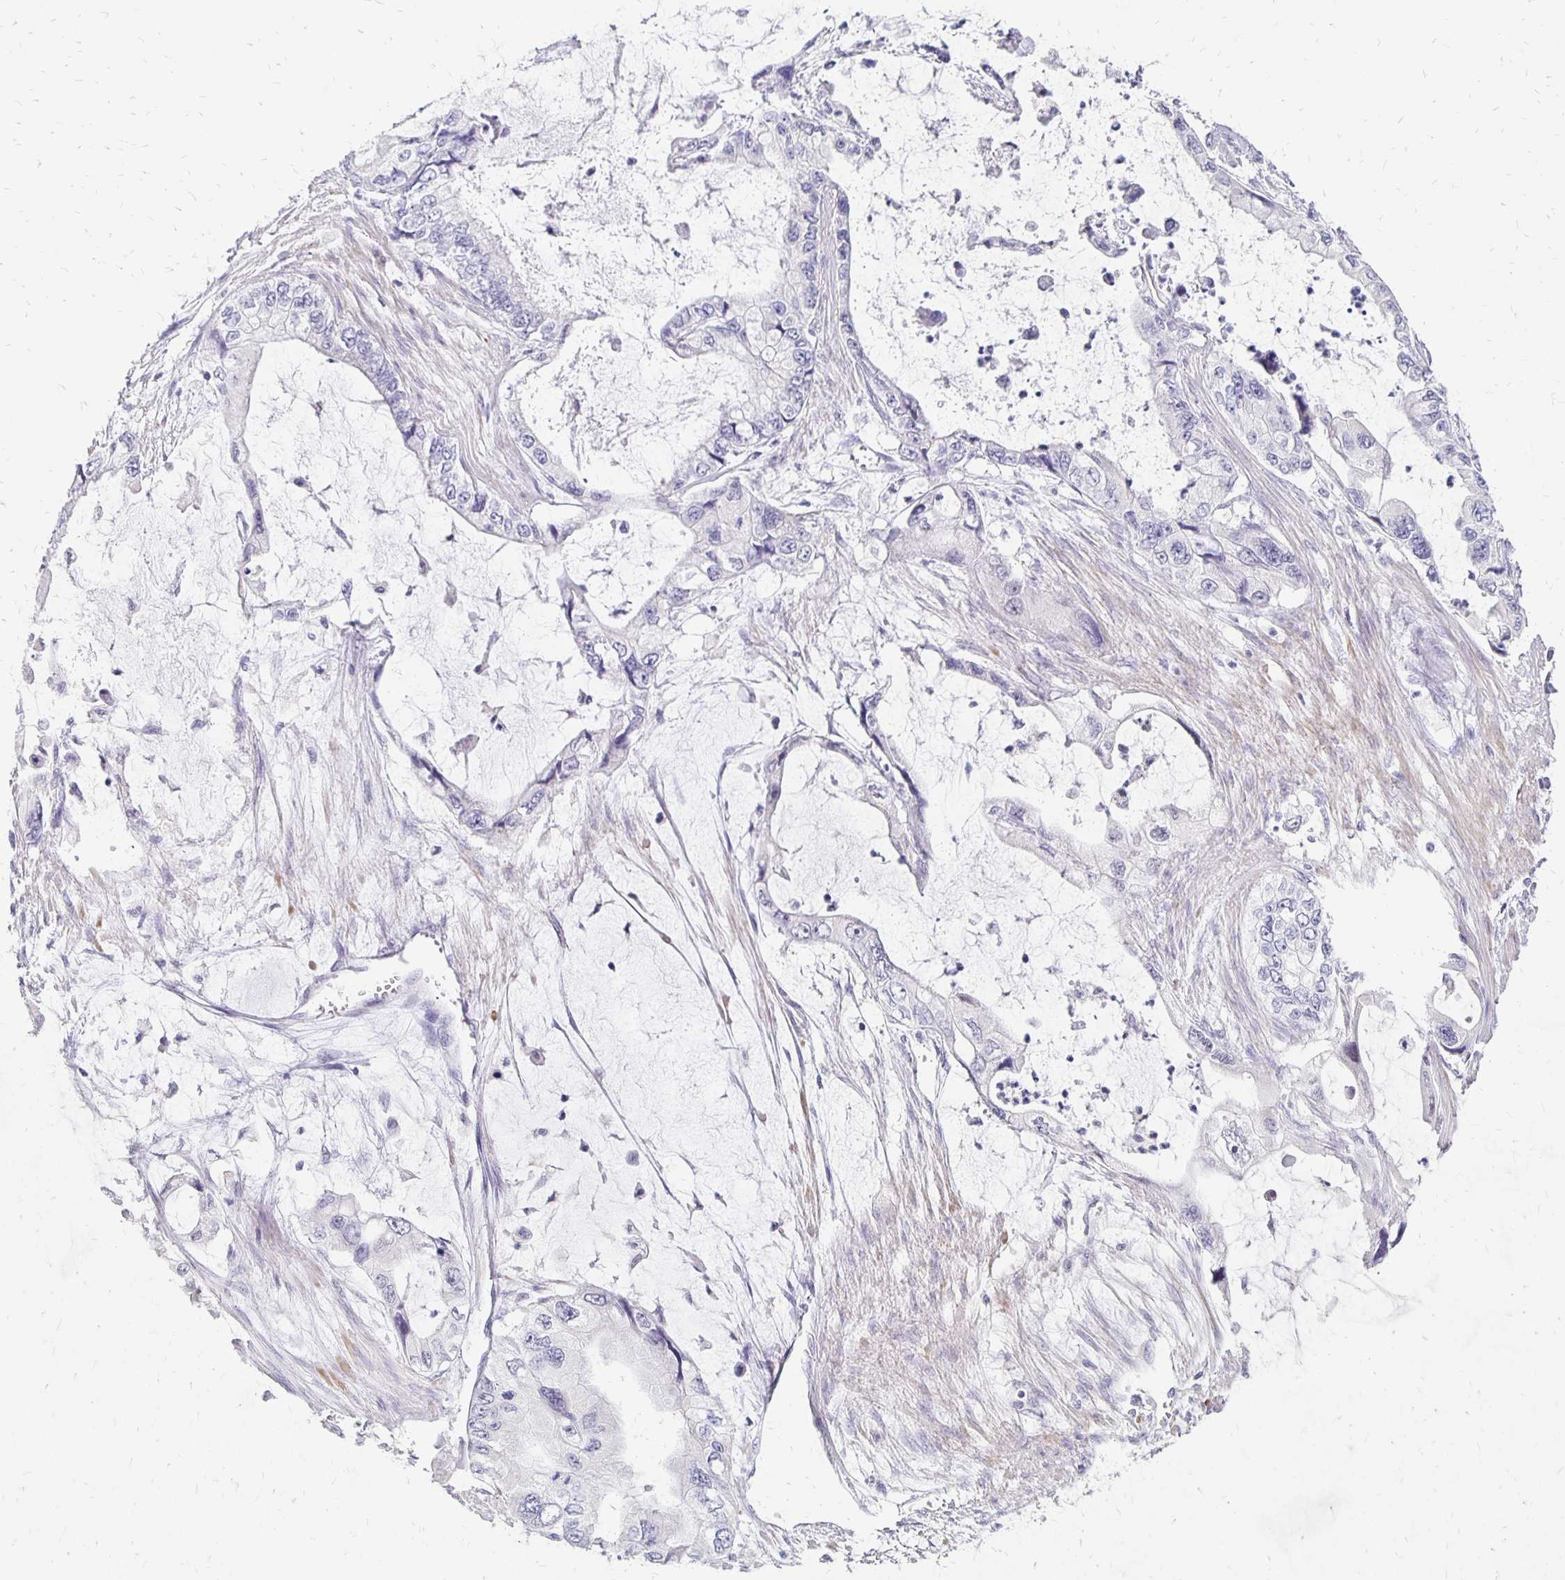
{"staining": {"intensity": "negative", "quantity": "none", "location": "none"}, "tissue": "stomach cancer", "cell_type": "Tumor cells", "image_type": "cancer", "snomed": [{"axis": "morphology", "description": "Adenocarcinoma, NOS"}, {"axis": "topography", "description": "Pancreas"}, {"axis": "topography", "description": "Stomach, upper"}, {"axis": "topography", "description": "Stomach"}], "caption": "This photomicrograph is of stomach cancer (adenocarcinoma) stained with immunohistochemistry to label a protein in brown with the nuclei are counter-stained blue. There is no positivity in tumor cells.", "gene": "ATOSB", "patient": {"sex": "male", "age": 77}}